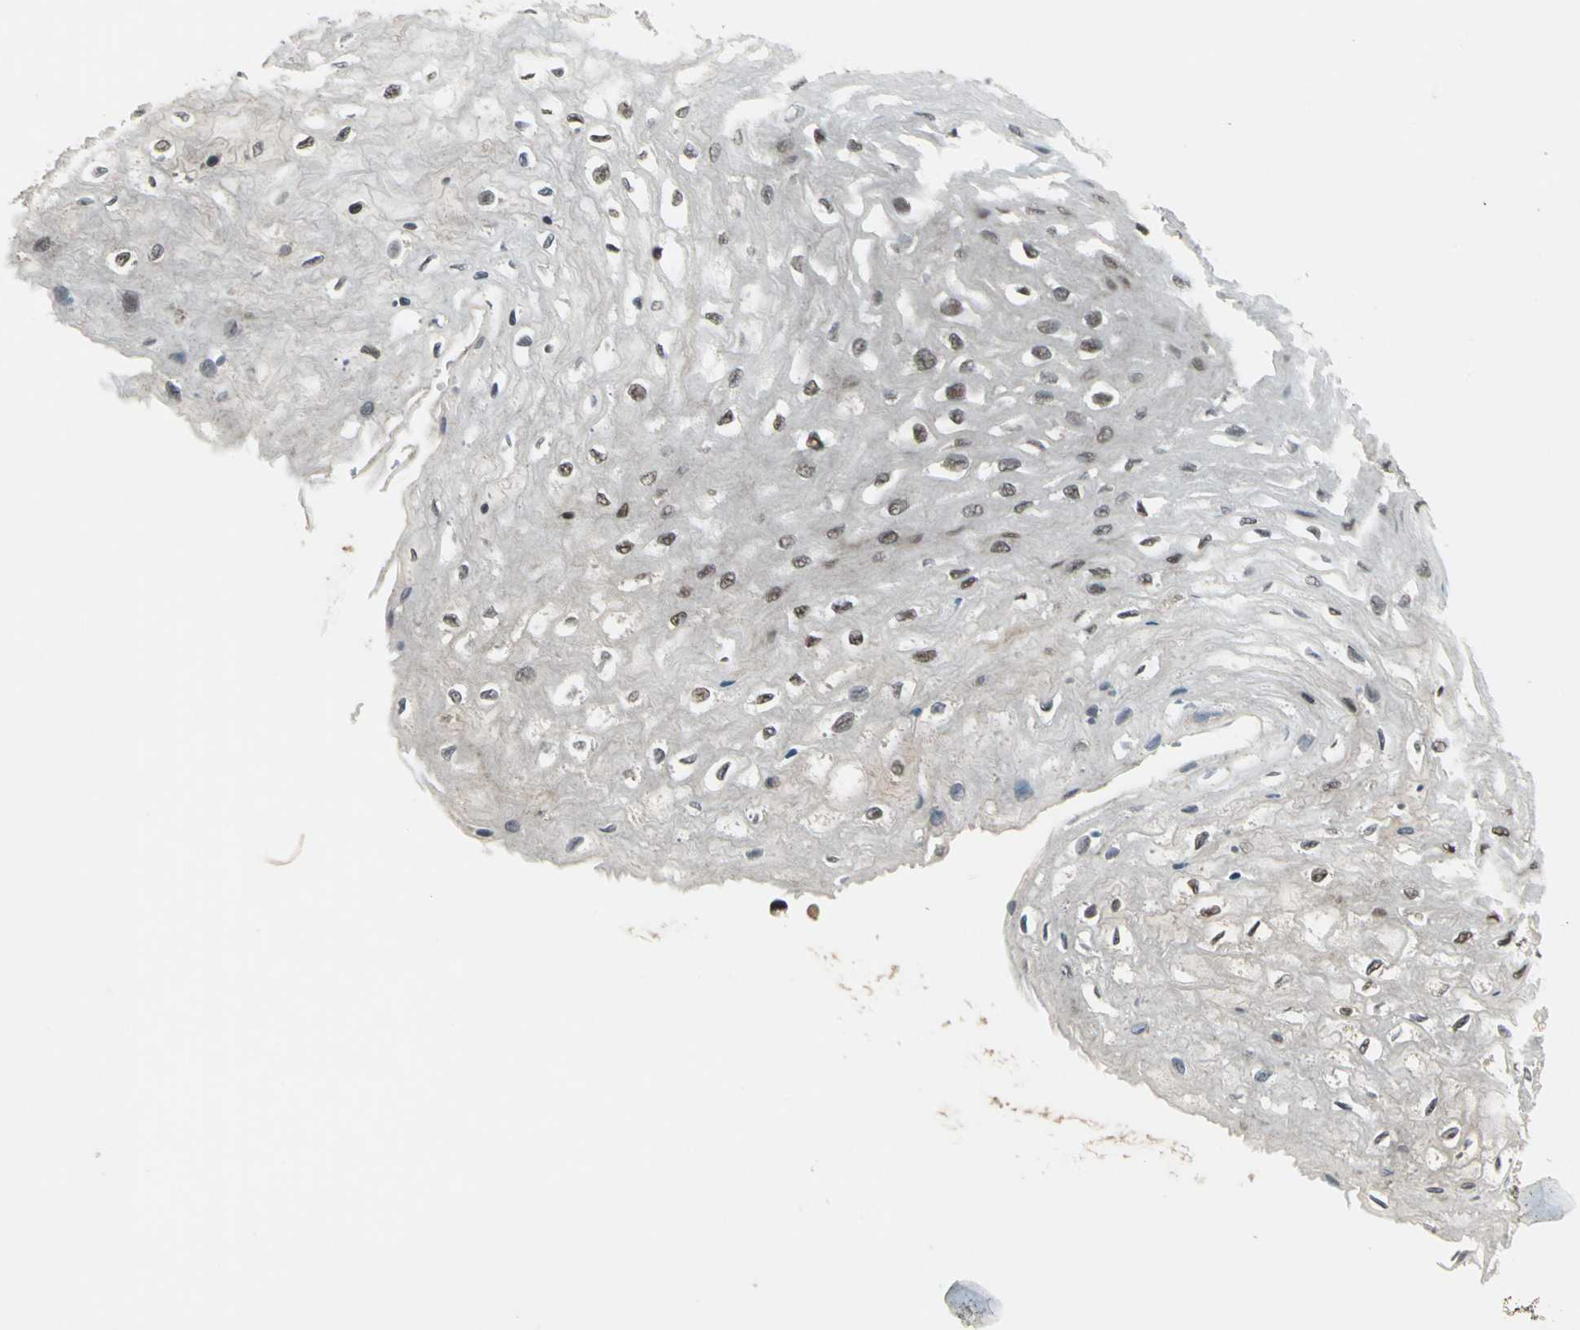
{"staining": {"intensity": "strong", "quantity": ">75%", "location": "nuclear"}, "tissue": "esophagus", "cell_type": "Squamous epithelial cells", "image_type": "normal", "snomed": [{"axis": "morphology", "description": "Normal tissue, NOS"}, {"axis": "topography", "description": "Esophagus"}], "caption": "This photomicrograph displays IHC staining of normal human esophagus, with high strong nuclear staining in about >75% of squamous epithelial cells.", "gene": "COPS5", "patient": {"sex": "female", "age": 72}}